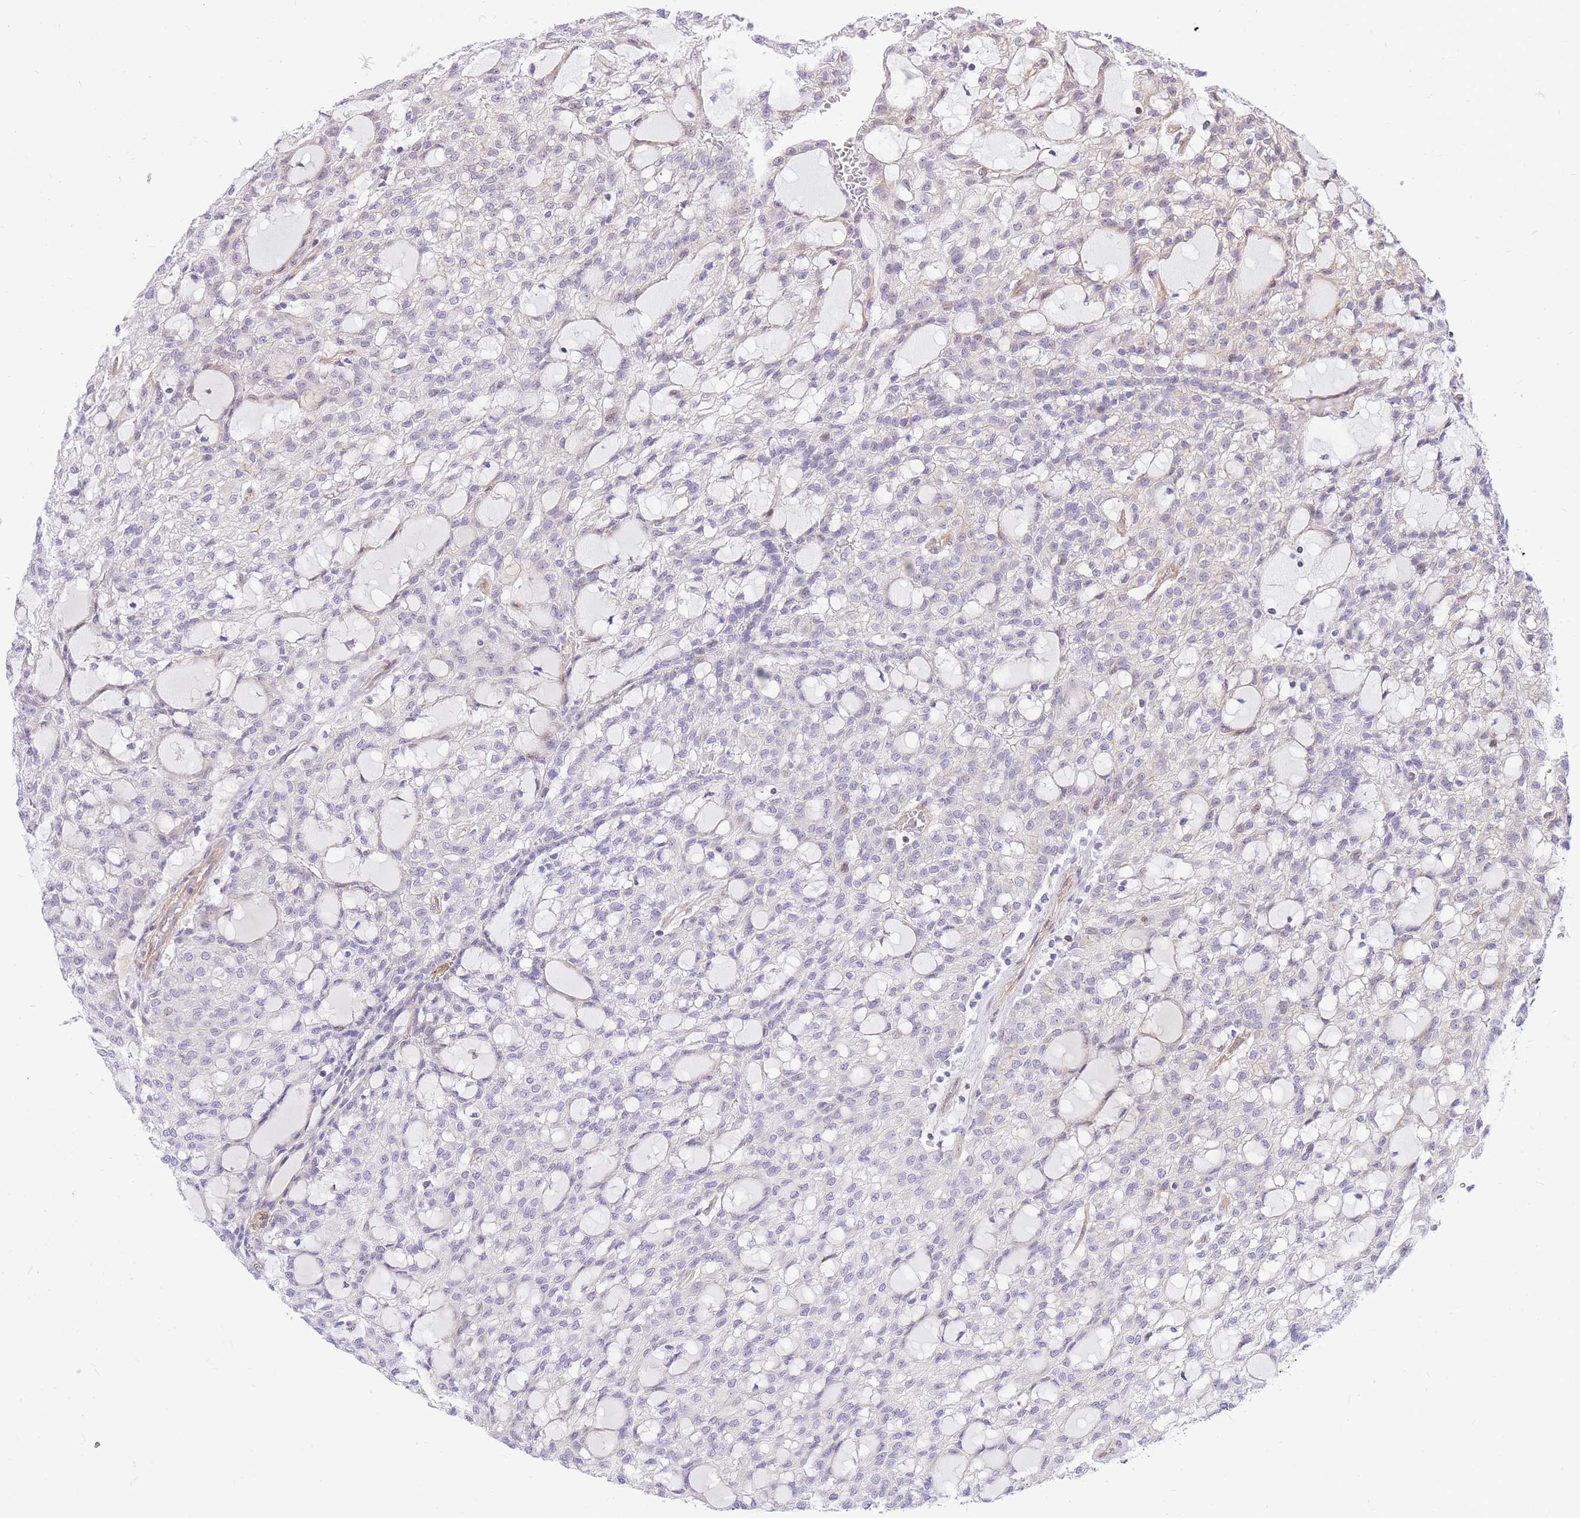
{"staining": {"intensity": "weak", "quantity": "25%-75%", "location": "cytoplasmic/membranous"}, "tissue": "renal cancer", "cell_type": "Tumor cells", "image_type": "cancer", "snomed": [{"axis": "morphology", "description": "Adenocarcinoma, NOS"}, {"axis": "topography", "description": "Kidney"}], "caption": "Immunohistochemistry (IHC) histopathology image of neoplastic tissue: human adenocarcinoma (renal) stained using immunohistochemistry (IHC) exhibits low levels of weak protein expression localized specifically in the cytoplasmic/membranous of tumor cells, appearing as a cytoplasmic/membranous brown color.", "gene": "S100PBP", "patient": {"sex": "male", "age": 63}}